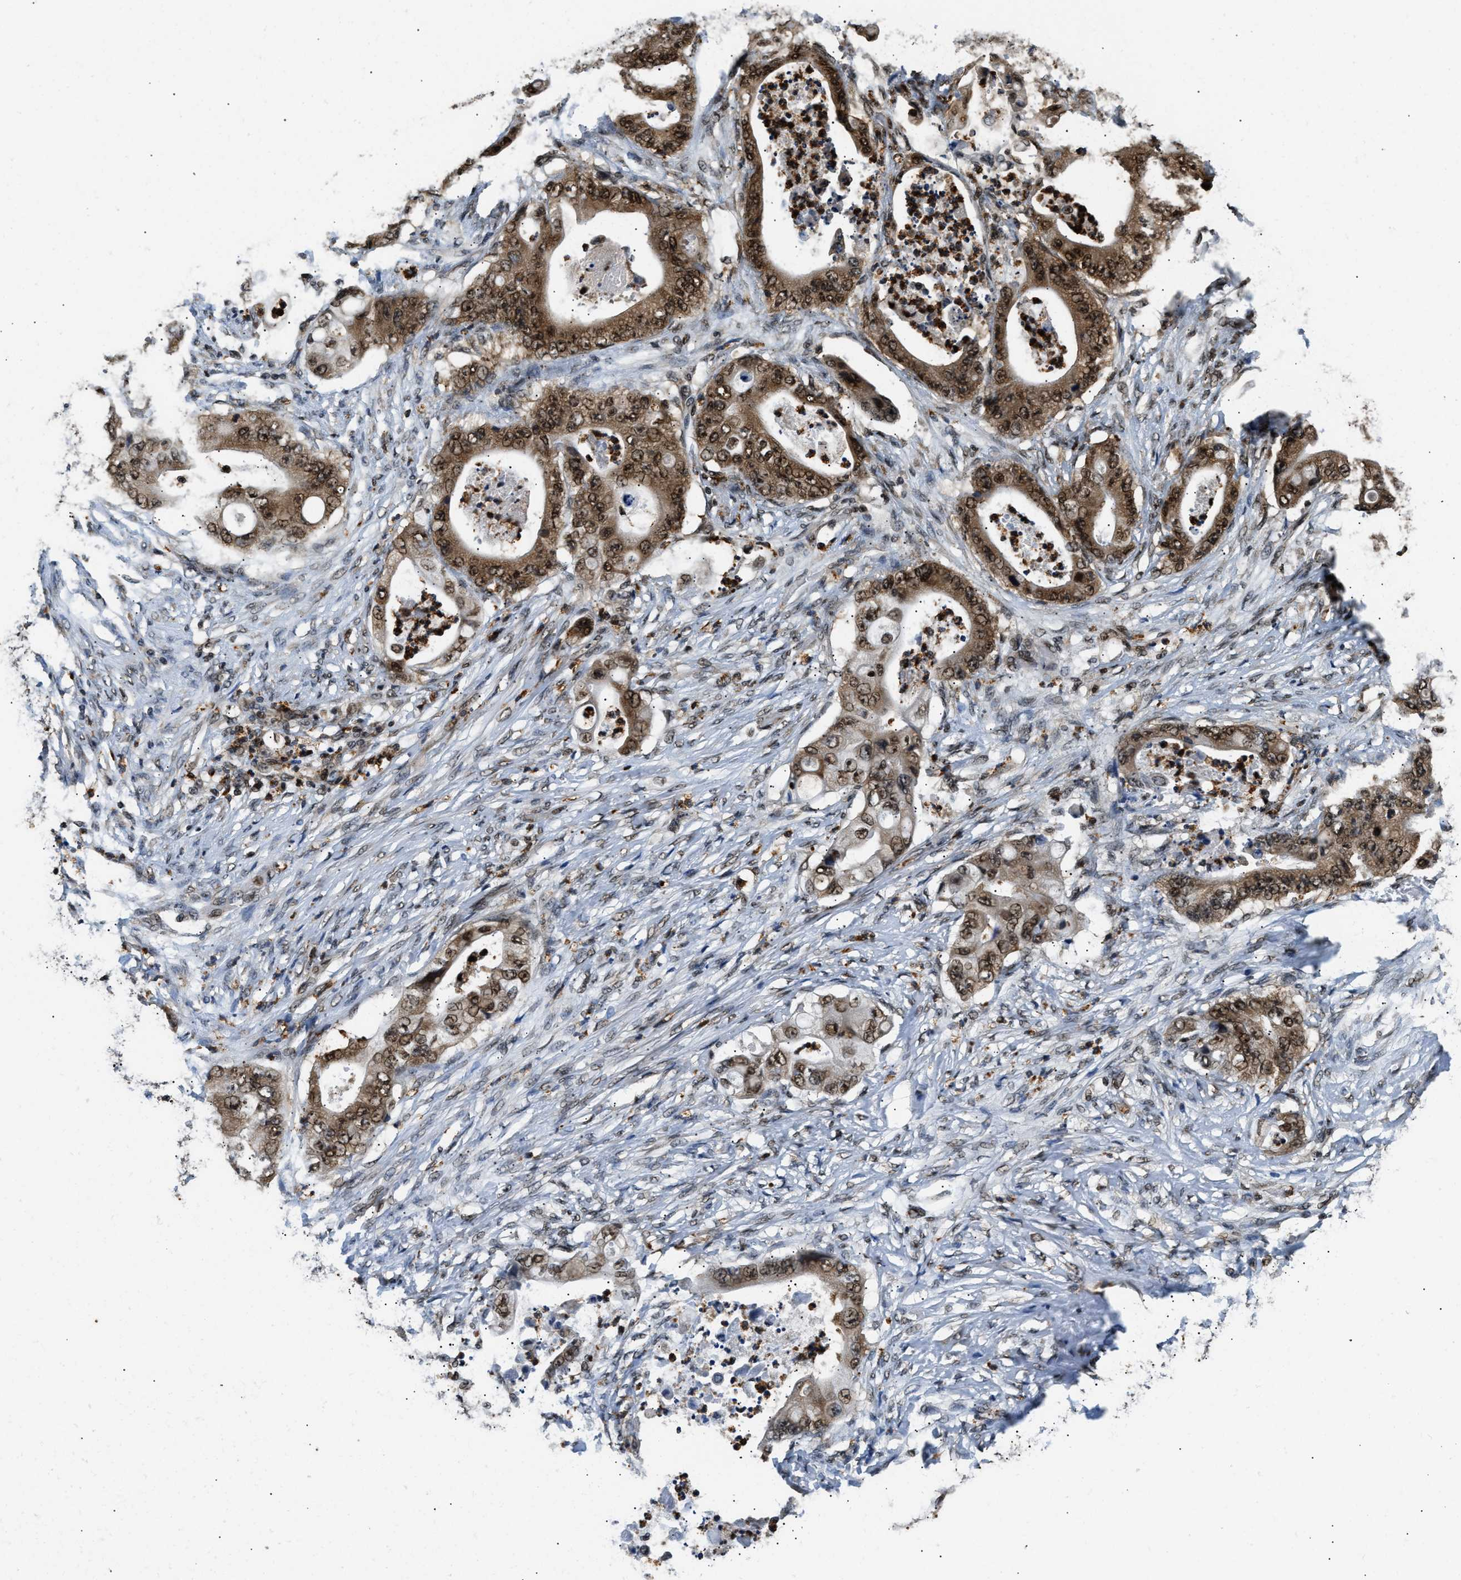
{"staining": {"intensity": "strong", "quantity": ">75%", "location": "cytoplasmic/membranous,nuclear"}, "tissue": "stomach cancer", "cell_type": "Tumor cells", "image_type": "cancer", "snomed": [{"axis": "morphology", "description": "Adenocarcinoma, NOS"}, {"axis": "topography", "description": "Stomach"}], "caption": "An IHC micrograph of neoplastic tissue is shown. Protein staining in brown shows strong cytoplasmic/membranous and nuclear positivity in adenocarcinoma (stomach) within tumor cells.", "gene": "CCNDBP1", "patient": {"sex": "female", "age": 73}}